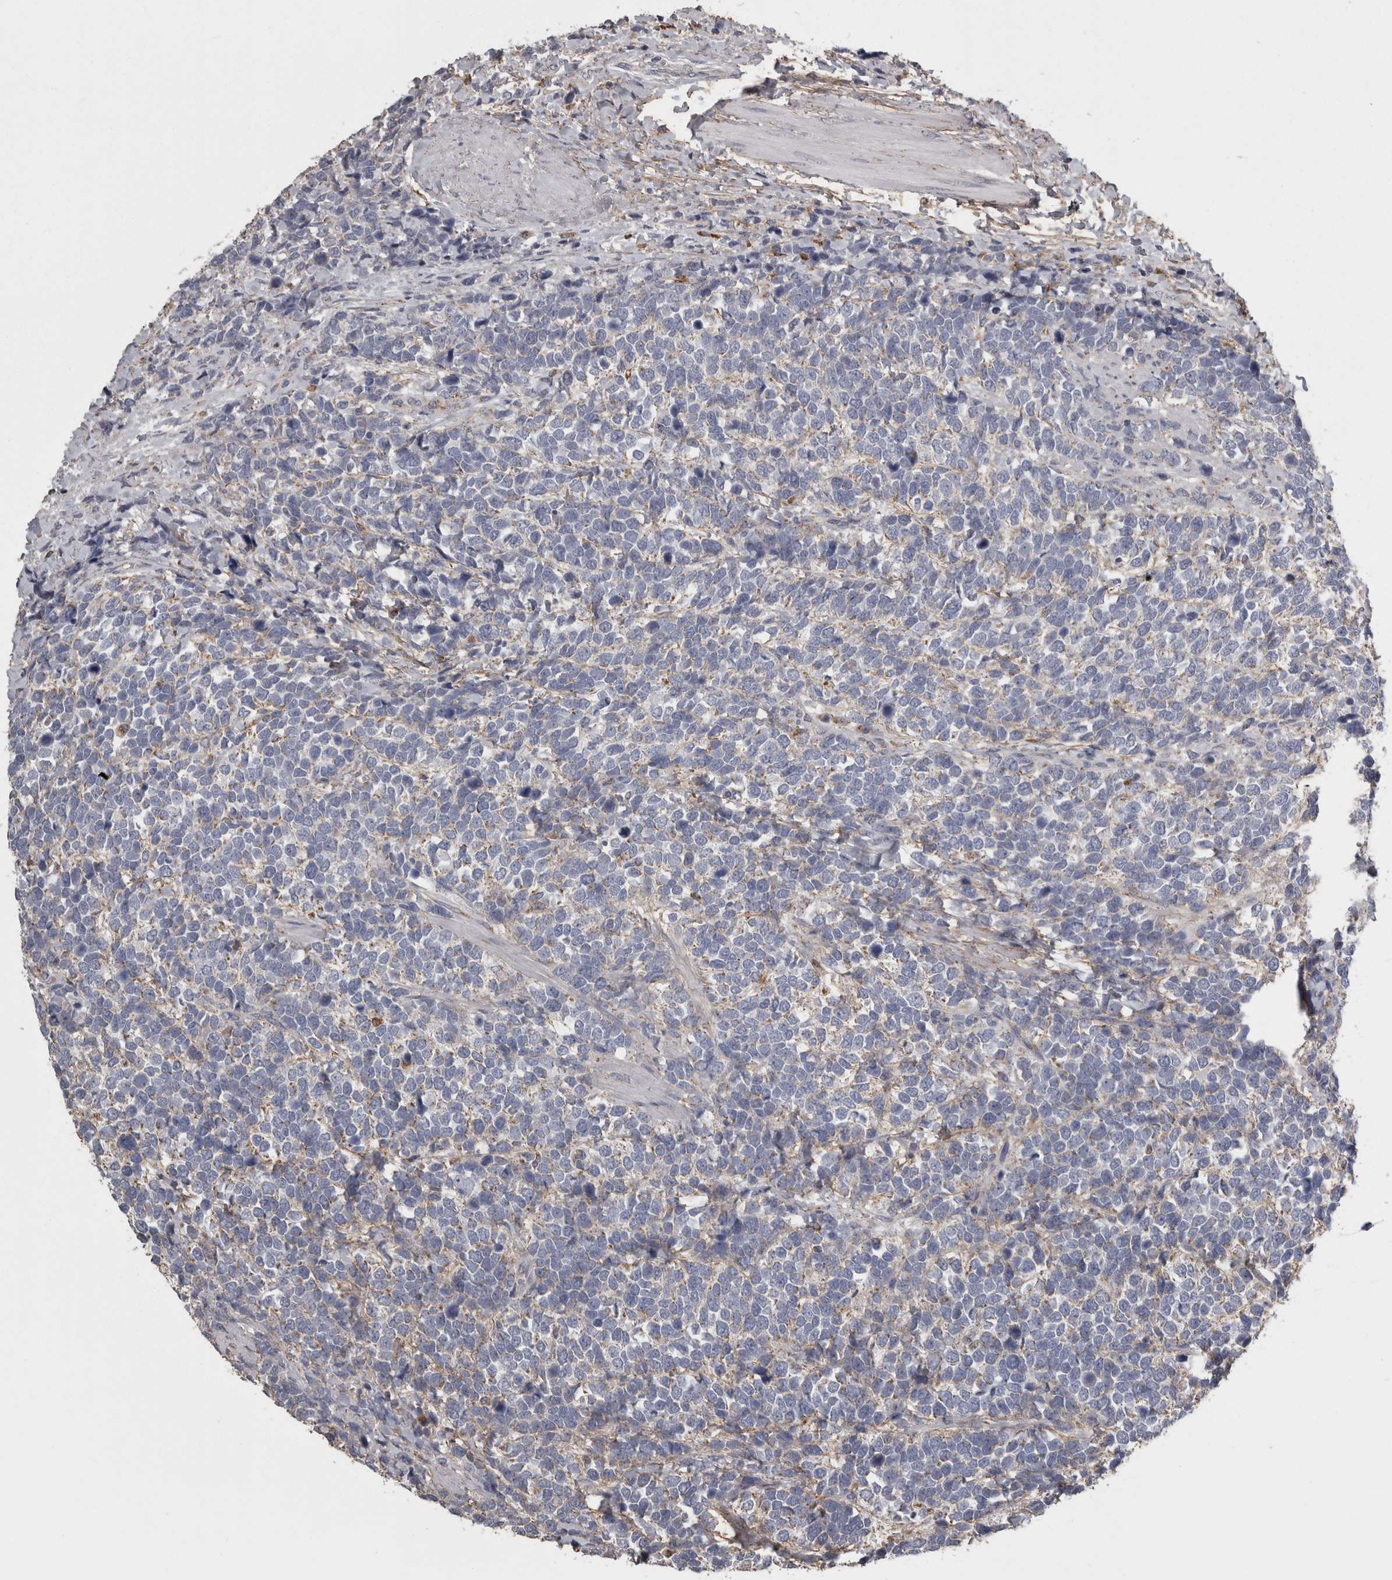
{"staining": {"intensity": "negative", "quantity": "none", "location": "none"}, "tissue": "urothelial cancer", "cell_type": "Tumor cells", "image_type": "cancer", "snomed": [{"axis": "morphology", "description": "Urothelial carcinoma, High grade"}, {"axis": "topography", "description": "Urinary bladder"}], "caption": "The histopathology image shows no significant expression in tumor cells of urothelial cancer. Brightfield microscopy of immunohistochemistry (IHC) stained with DAB (brown) and hematoxylin (blue), captured at high magnification.", "gene": "FRK", "patient": {"sex": "female", "age": 82}}